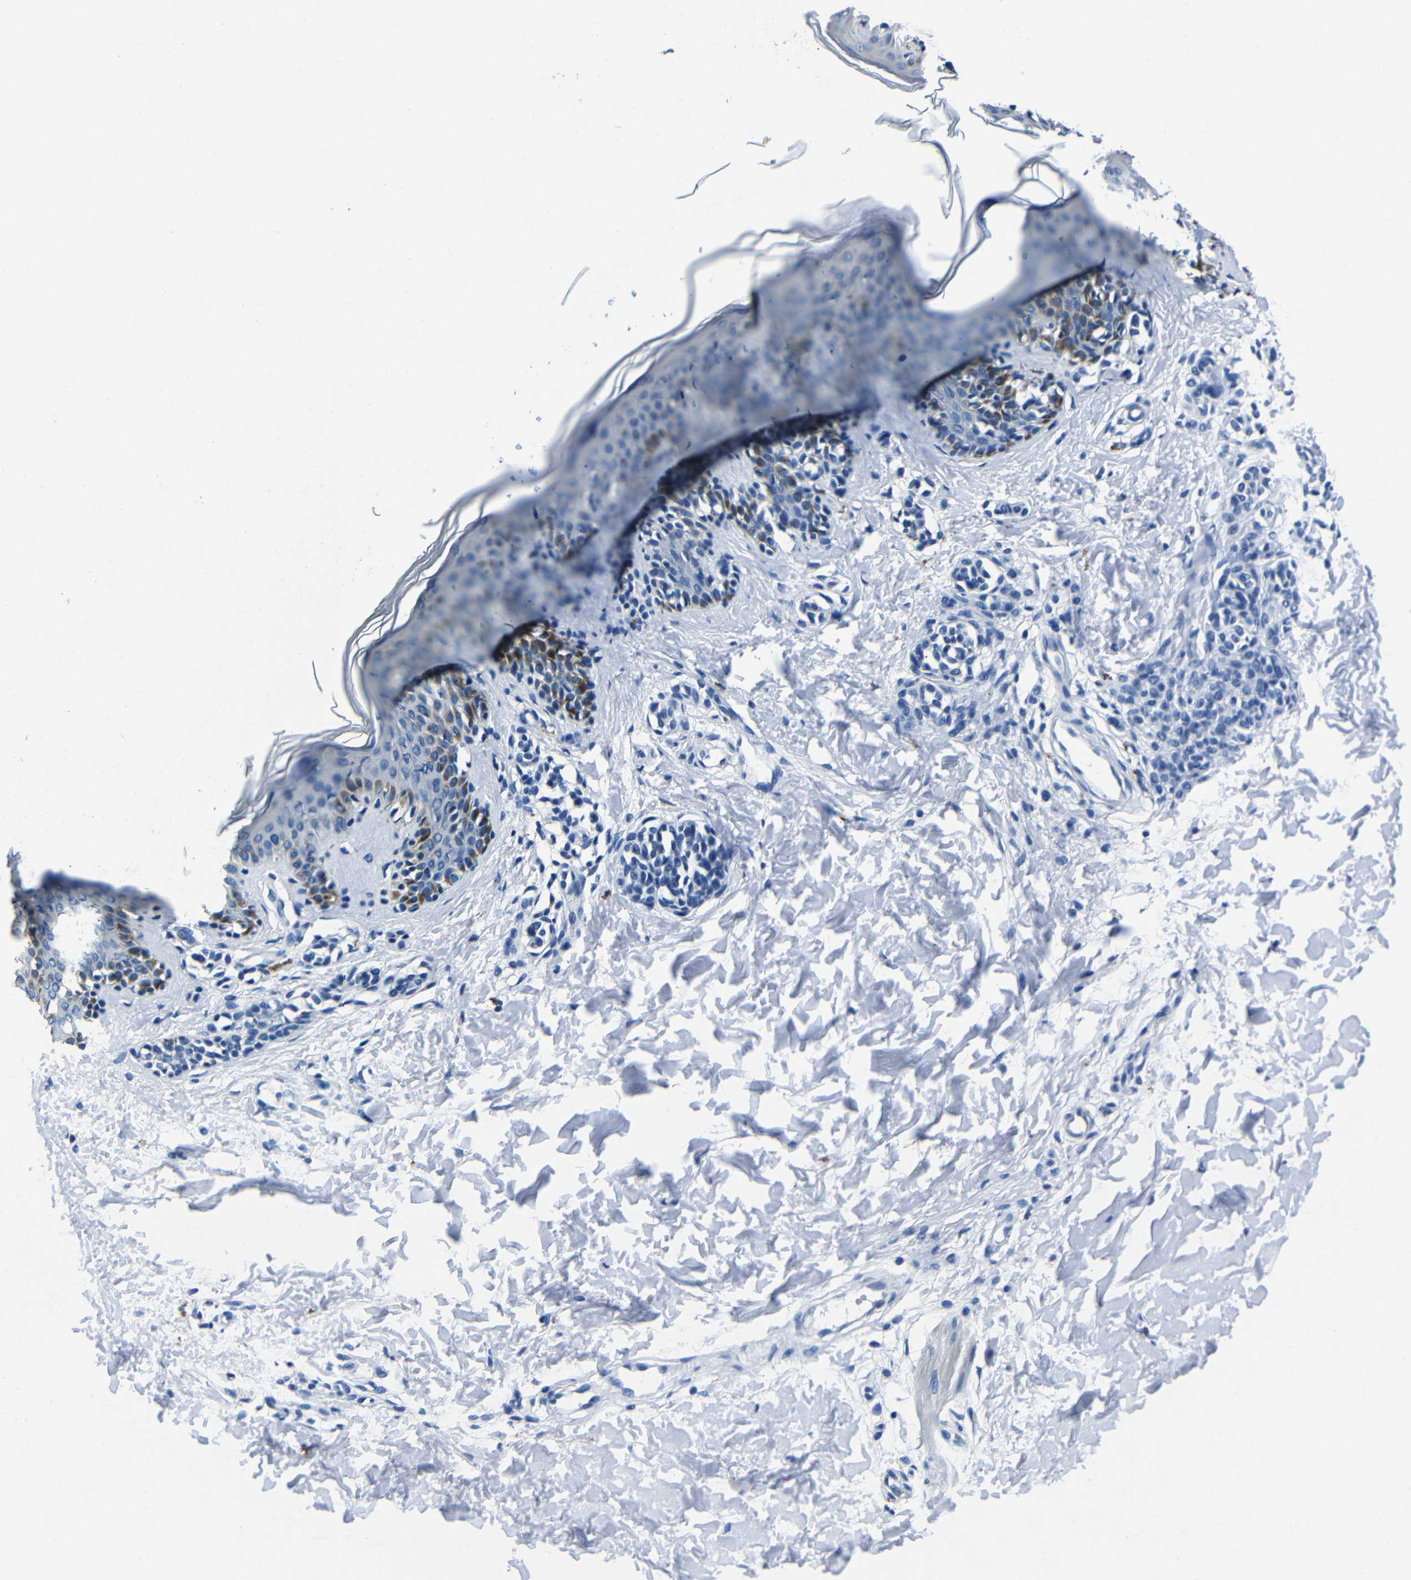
{"staining": {"intensity": "negative", "quantity": "none", "location": "none"}, "tissue": "skin", "cell_type": "Fibroblasts", "image_type": "normal", "snomed": [{"axis": "morphology", "description": "Normal tissue, NOS"}, {"axis": "topography", "description": "Skin"}], "caption": "The photomicrograph exhibits no significant positivity in fibroblasts of skin.", "gene": "NCMAP", "patient": {"sex": "male", "age": 16}}